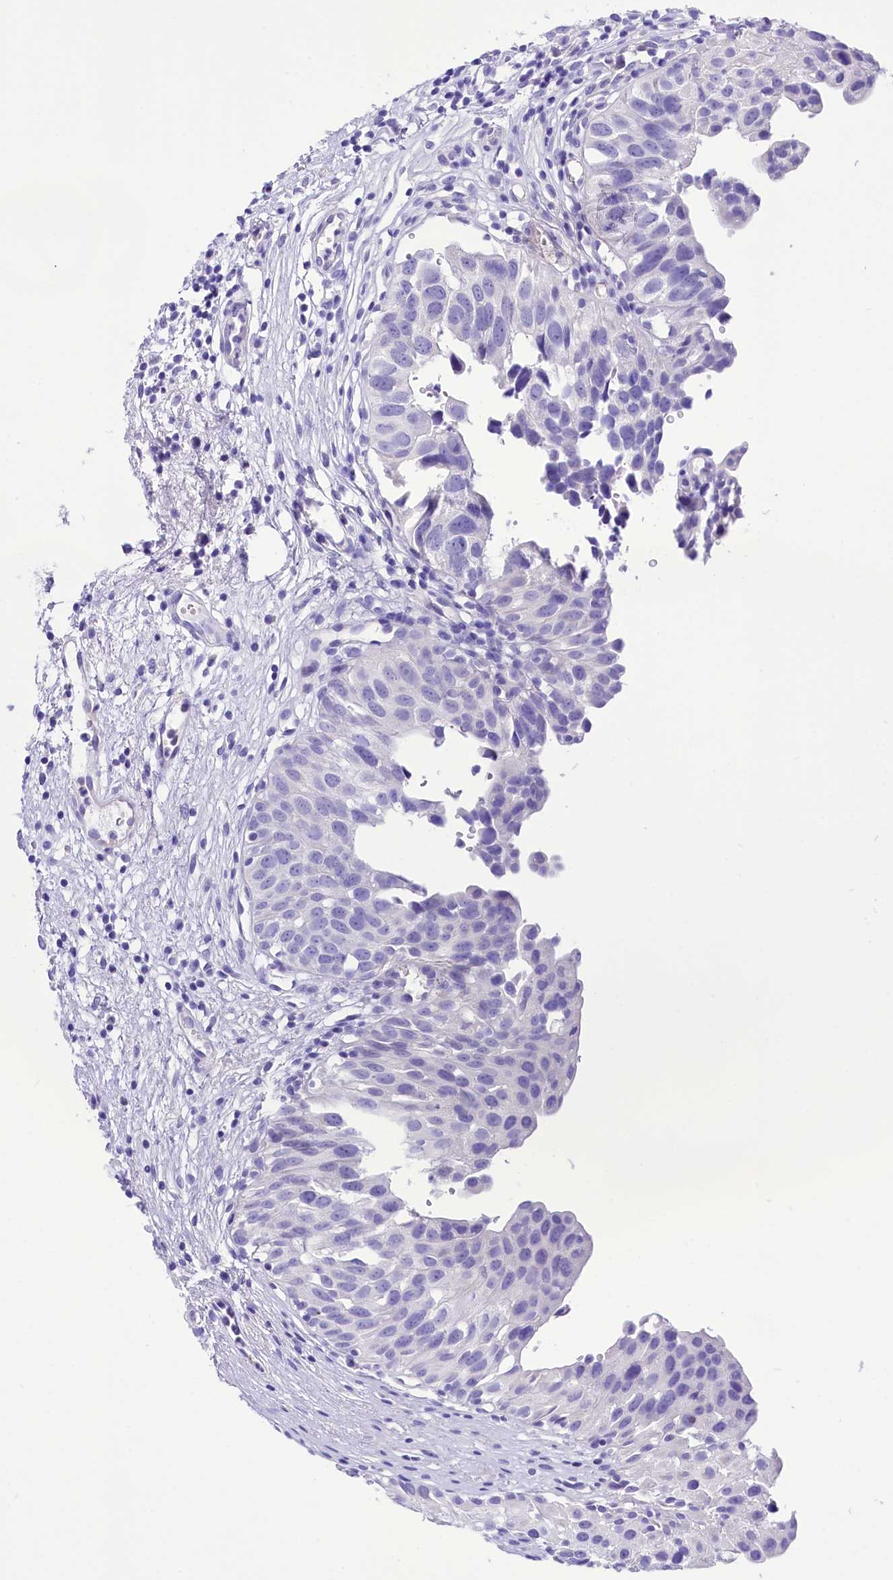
{"staining": {"intensity": "negative", "quantity": "none", "location": "none"}, "tissue": "urinary bladder", "cell_type": "Urothelial cells", "image_type": "normal", "snomed": [{"axis": "morphology", "description": "Normal tissue, NOS"}, {"axis": "topography", "description": "Urinary bladder"}], "caption": "DAB (3,3'-diaminobenzidine) immunohistochemical staining of normal human urinary bladder demonstrates no significant positivity in urothelial cells.", "gene": "TTC36", "patient": {"sex": "male", "age": 51}}